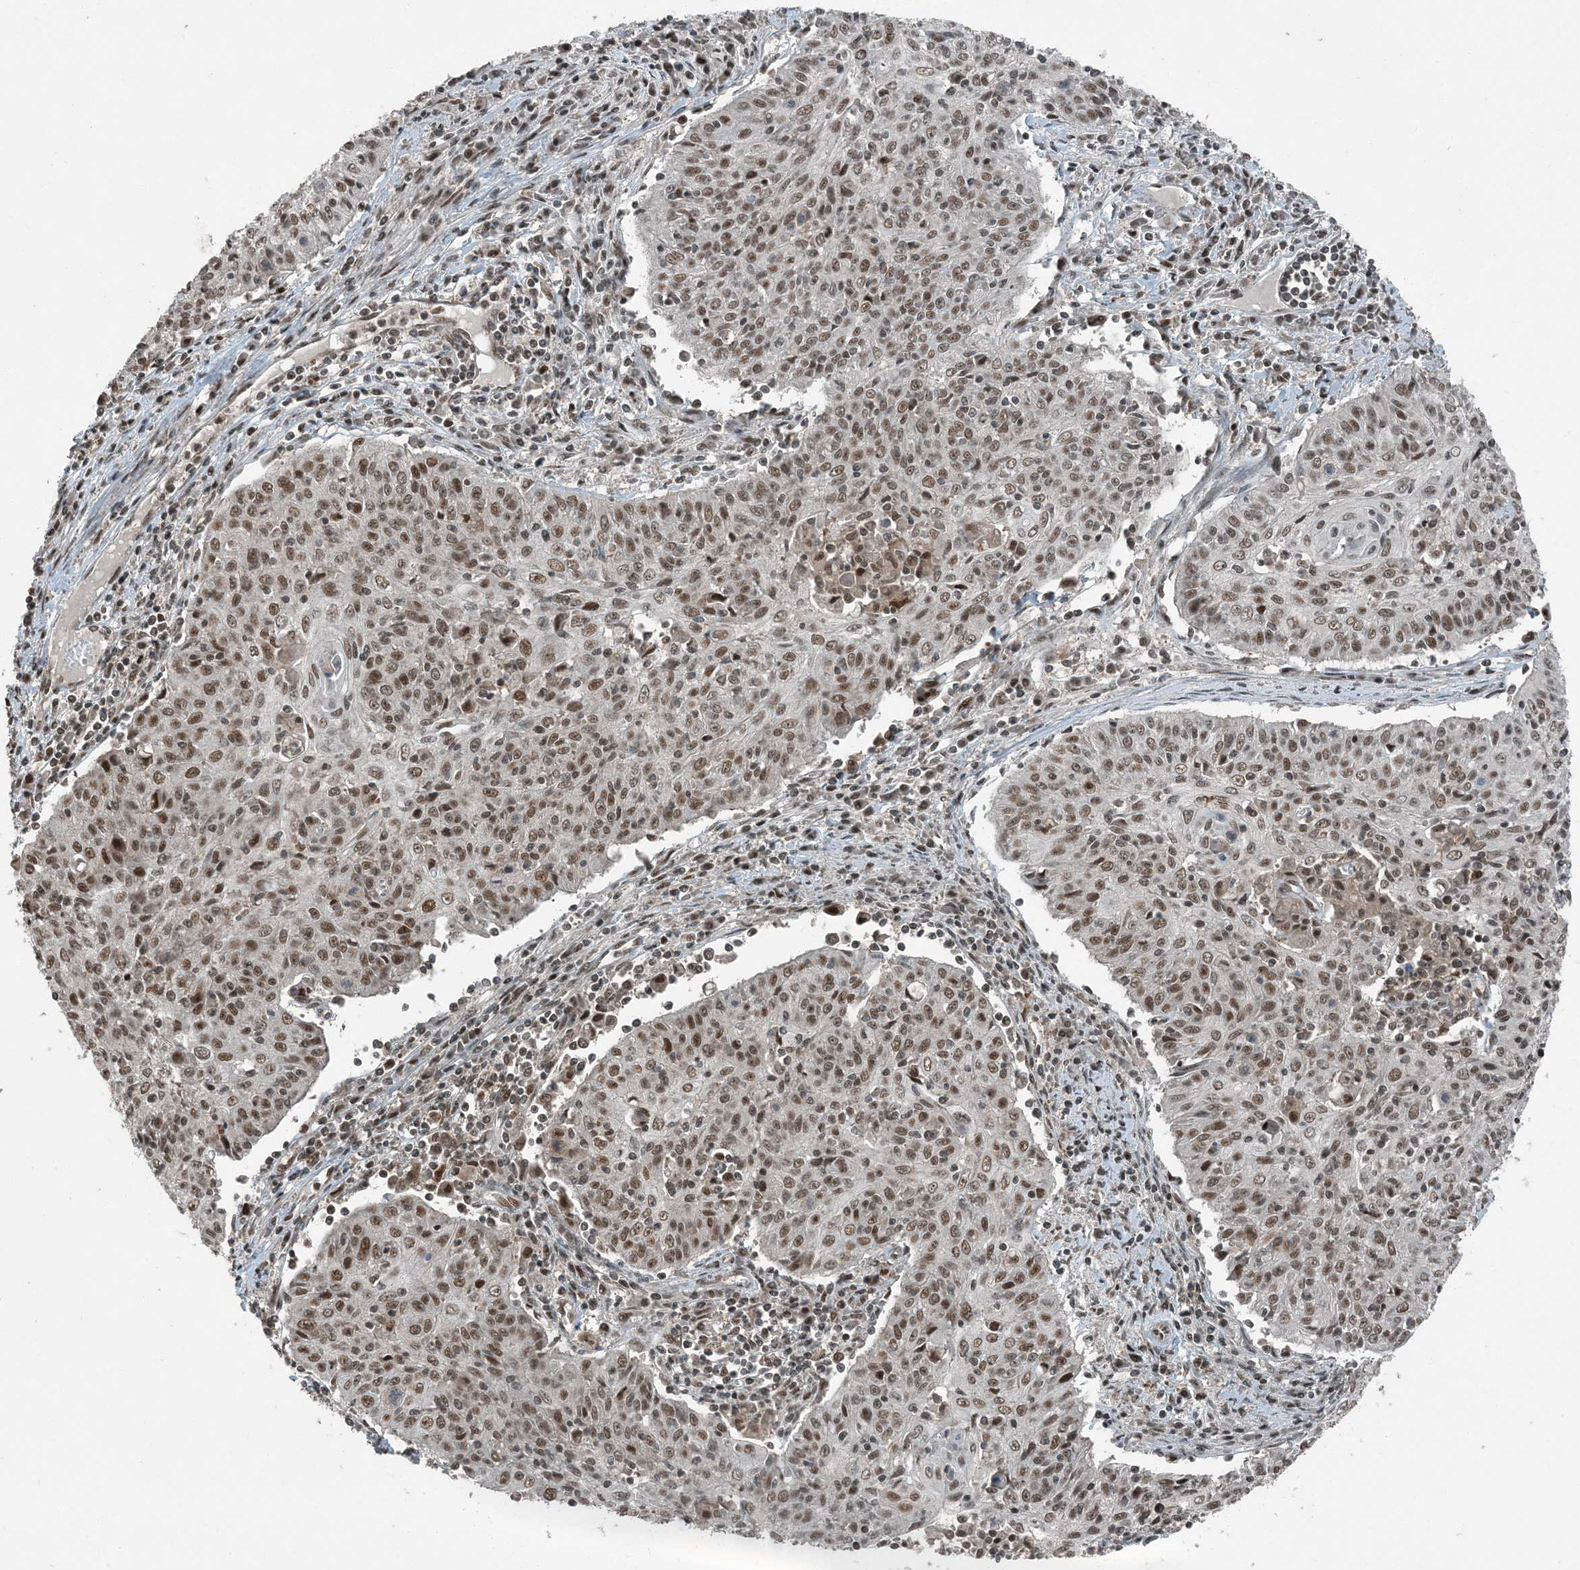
{"staining": {"intensity": "moderate", "quantity": ">75%", "location": "nuclear"}, "tissue": "cervical cancer", "cell_type": "Tumor cells", "image_type": "cancer", "snomed": [{"axis": "morphology", "description": "Squamous cell carcinoma, NOS"}, {"axis": "topography", "description": "Cervix"}], "caption": "This micrograph shows cervical cancer stained with immunohistochemistry to label a protein in brown. The nuclear of tumor cells show moderate positivity for the protein. Nuclei are counter-stained blue.", "gene": "TRAPPC12", "patient": {"sex": "female", "age": 48}}